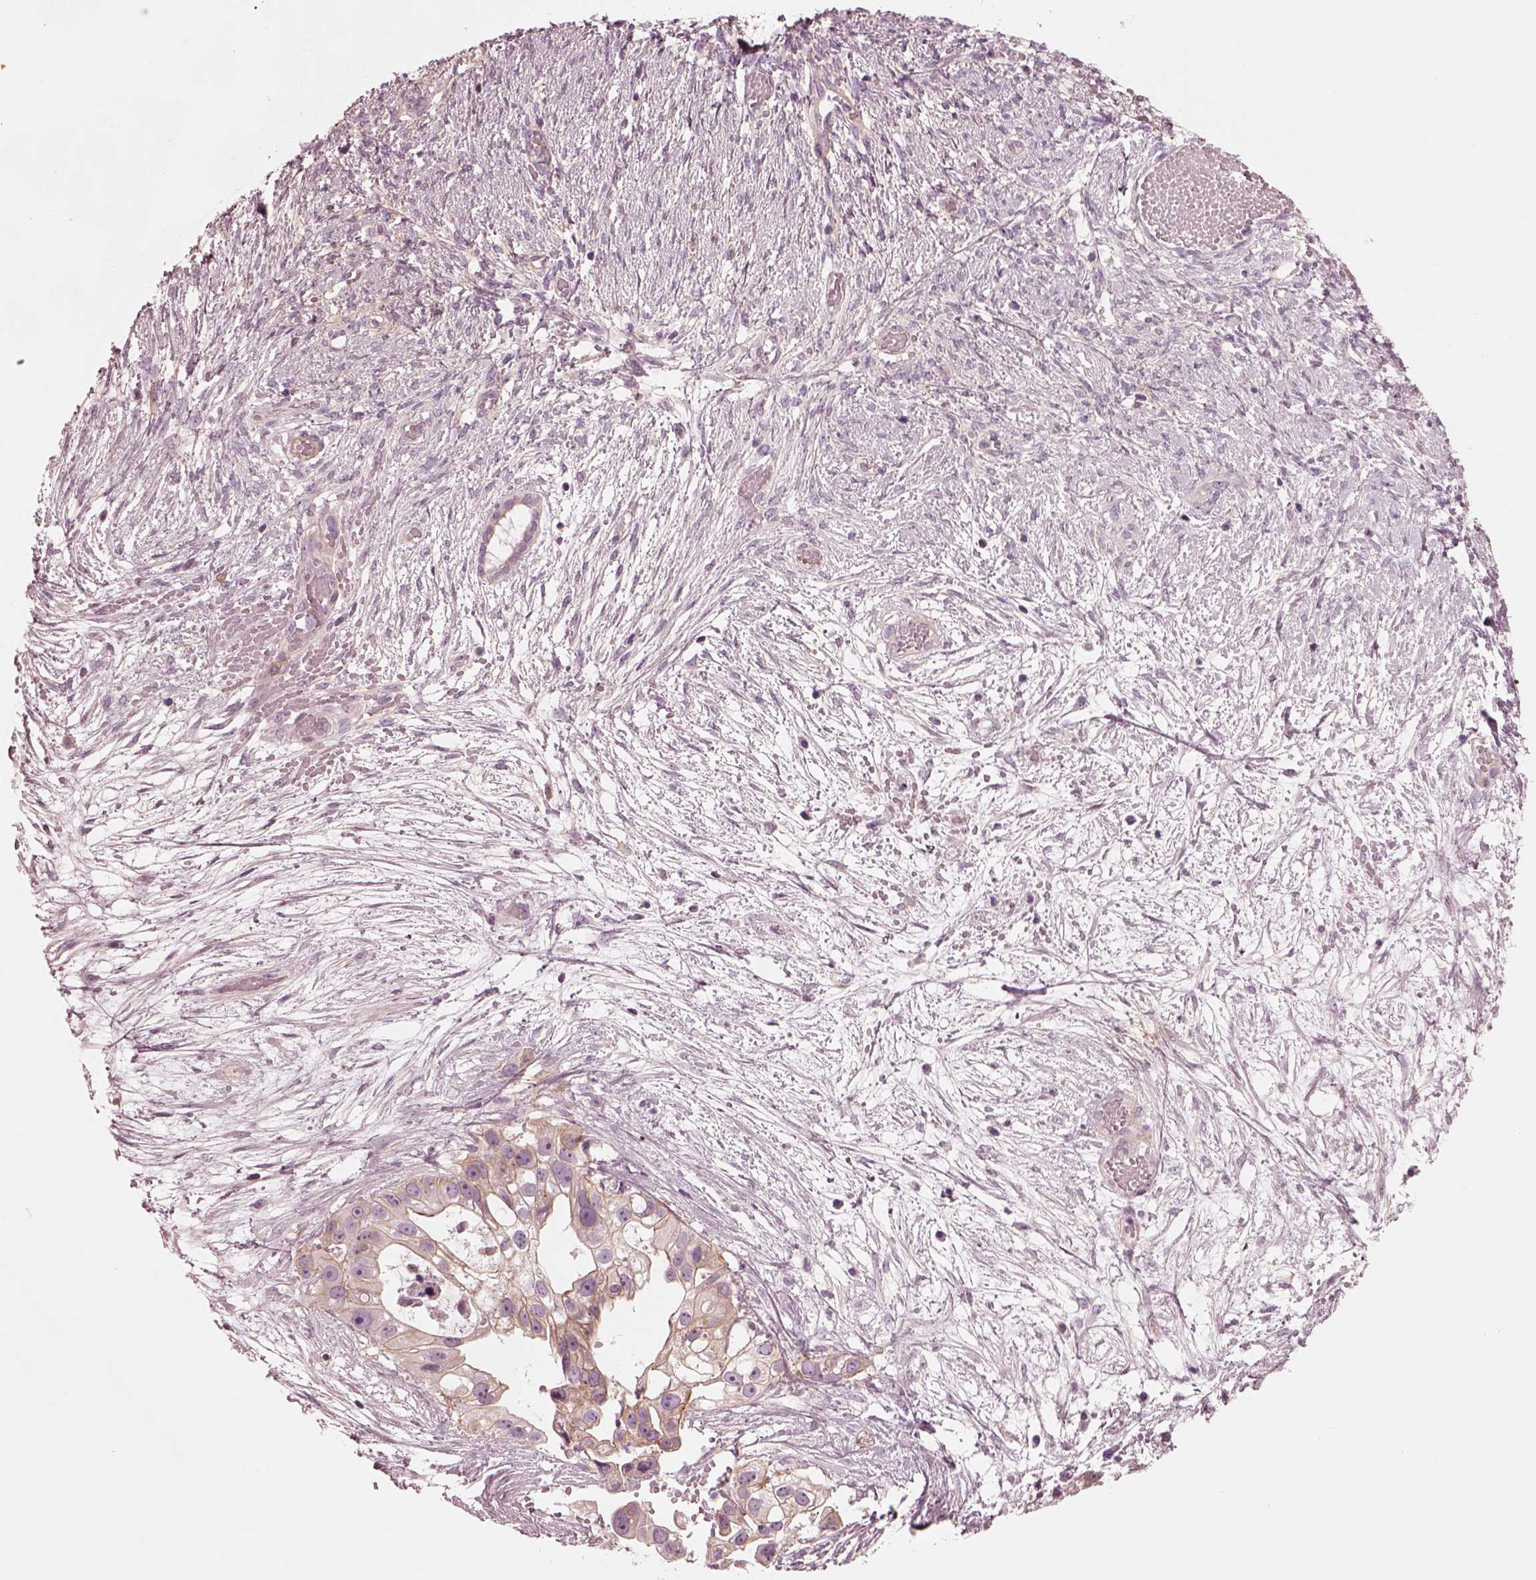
{"staining": {"intensity": "weak", "quantity": "<25%", "location": "cytoplasmic/membranous"}, "tissue": "ovarian cancer", "cell_type": "Tumor cells", "image_type": "cancer", "snomed": [{"axis": "morphology", "description": "Cystadenocarcinoma, serous, NOS"}, {"axis": "topography", "description": "Ovary"}], "caption": "This is an immunohistochemistry image of ovarian cancer (serous cystadenocarcinoma). There is no expression in tumor cells.", "gene": "ELAPOR1", "patient": {"sex": "female", "age": 56}}